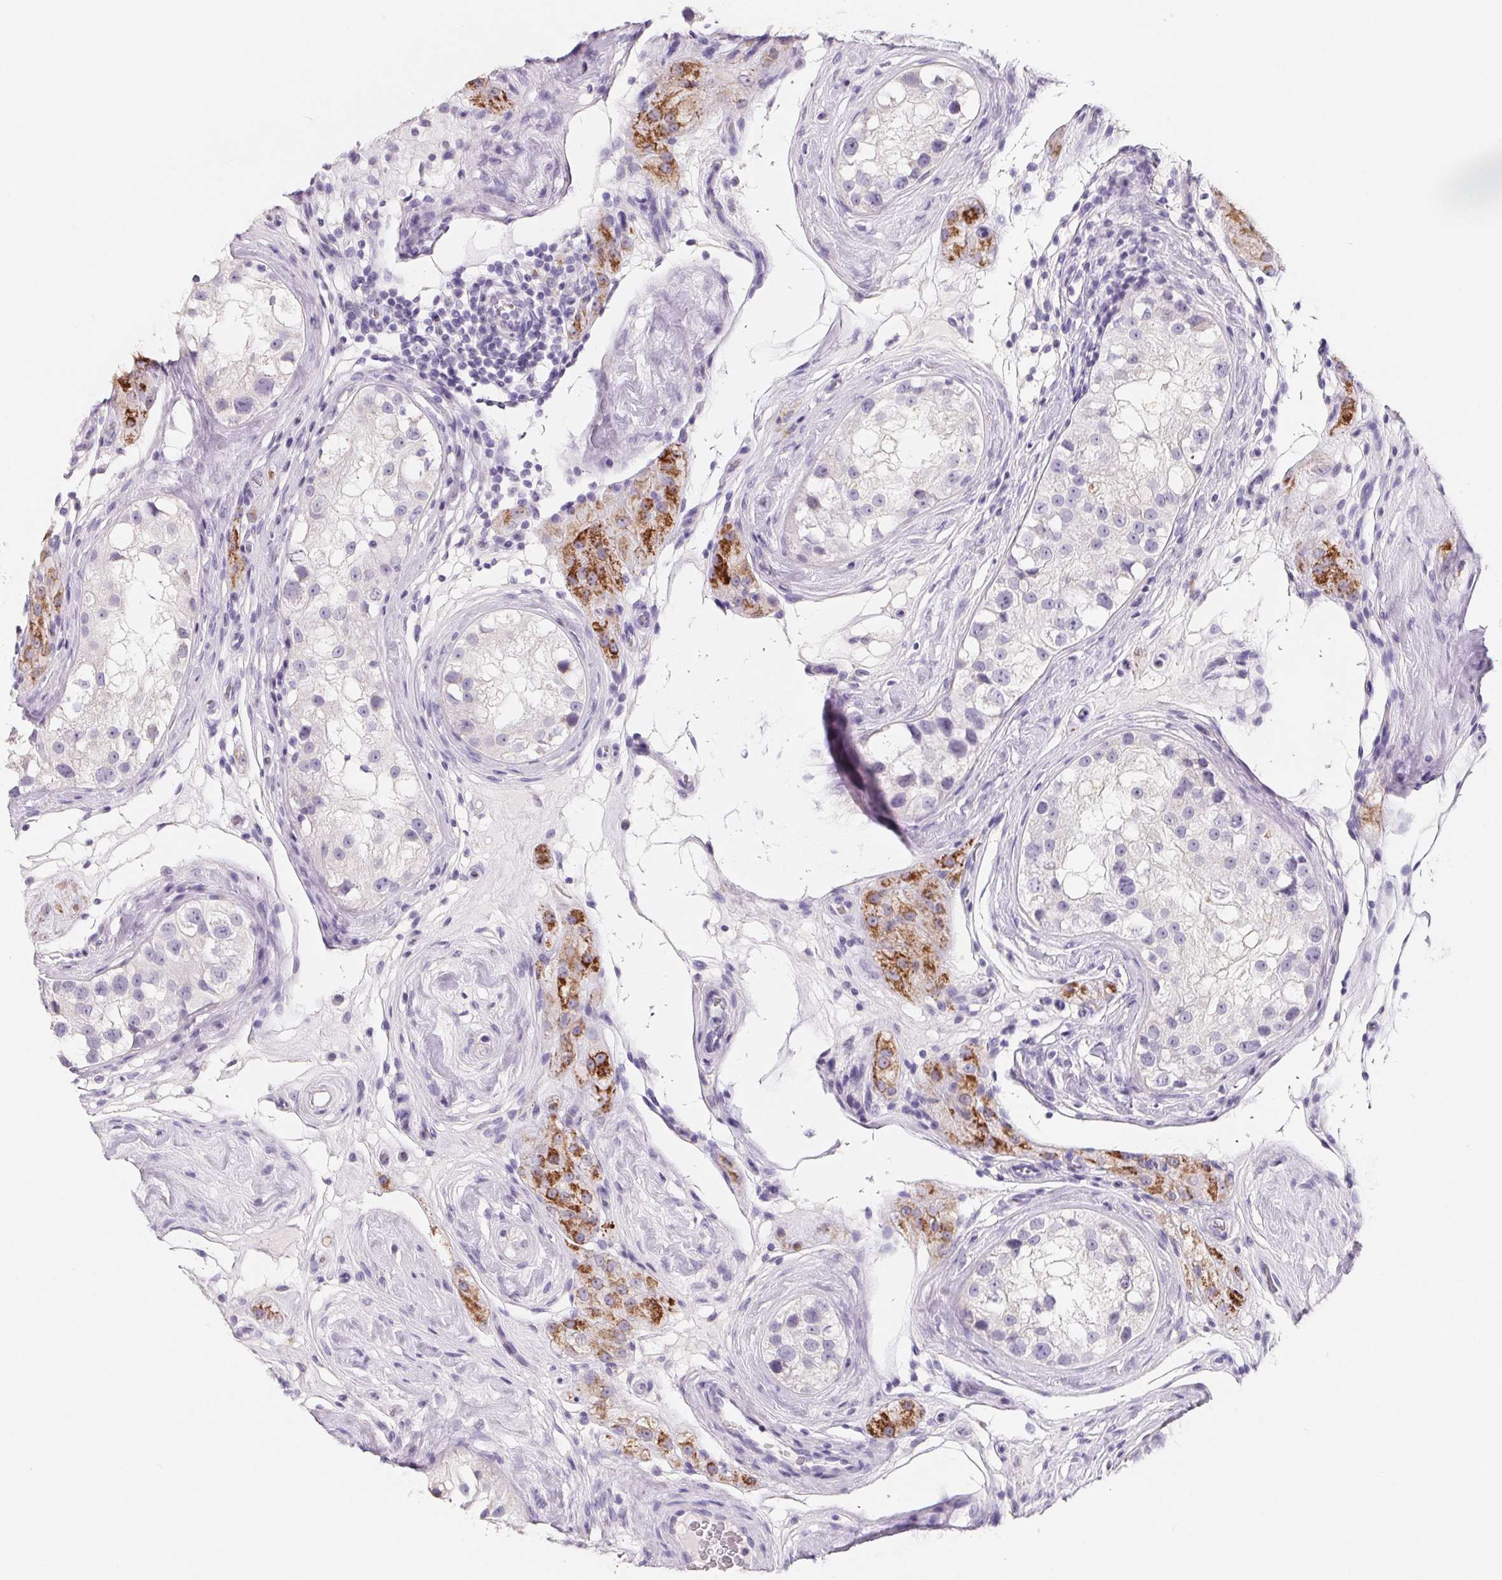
{"staining": {"intensity": "negative", "quantity": "none", "location": "none"}, "tissue": "testis cancer", "cell_type": "Tumor cells", "image_type": "cancer", "snomed": [{"axis": "morphology", "description": "Seminoma, NOS"}, {"axis": "topography", "description": "Testis"}], "caption": "Testis seminoma was stained to show a protein in brown. There is no significant expression in tumor cells.", "gene": "FDX1", "patient": {"sex": "male", "age": 34}}